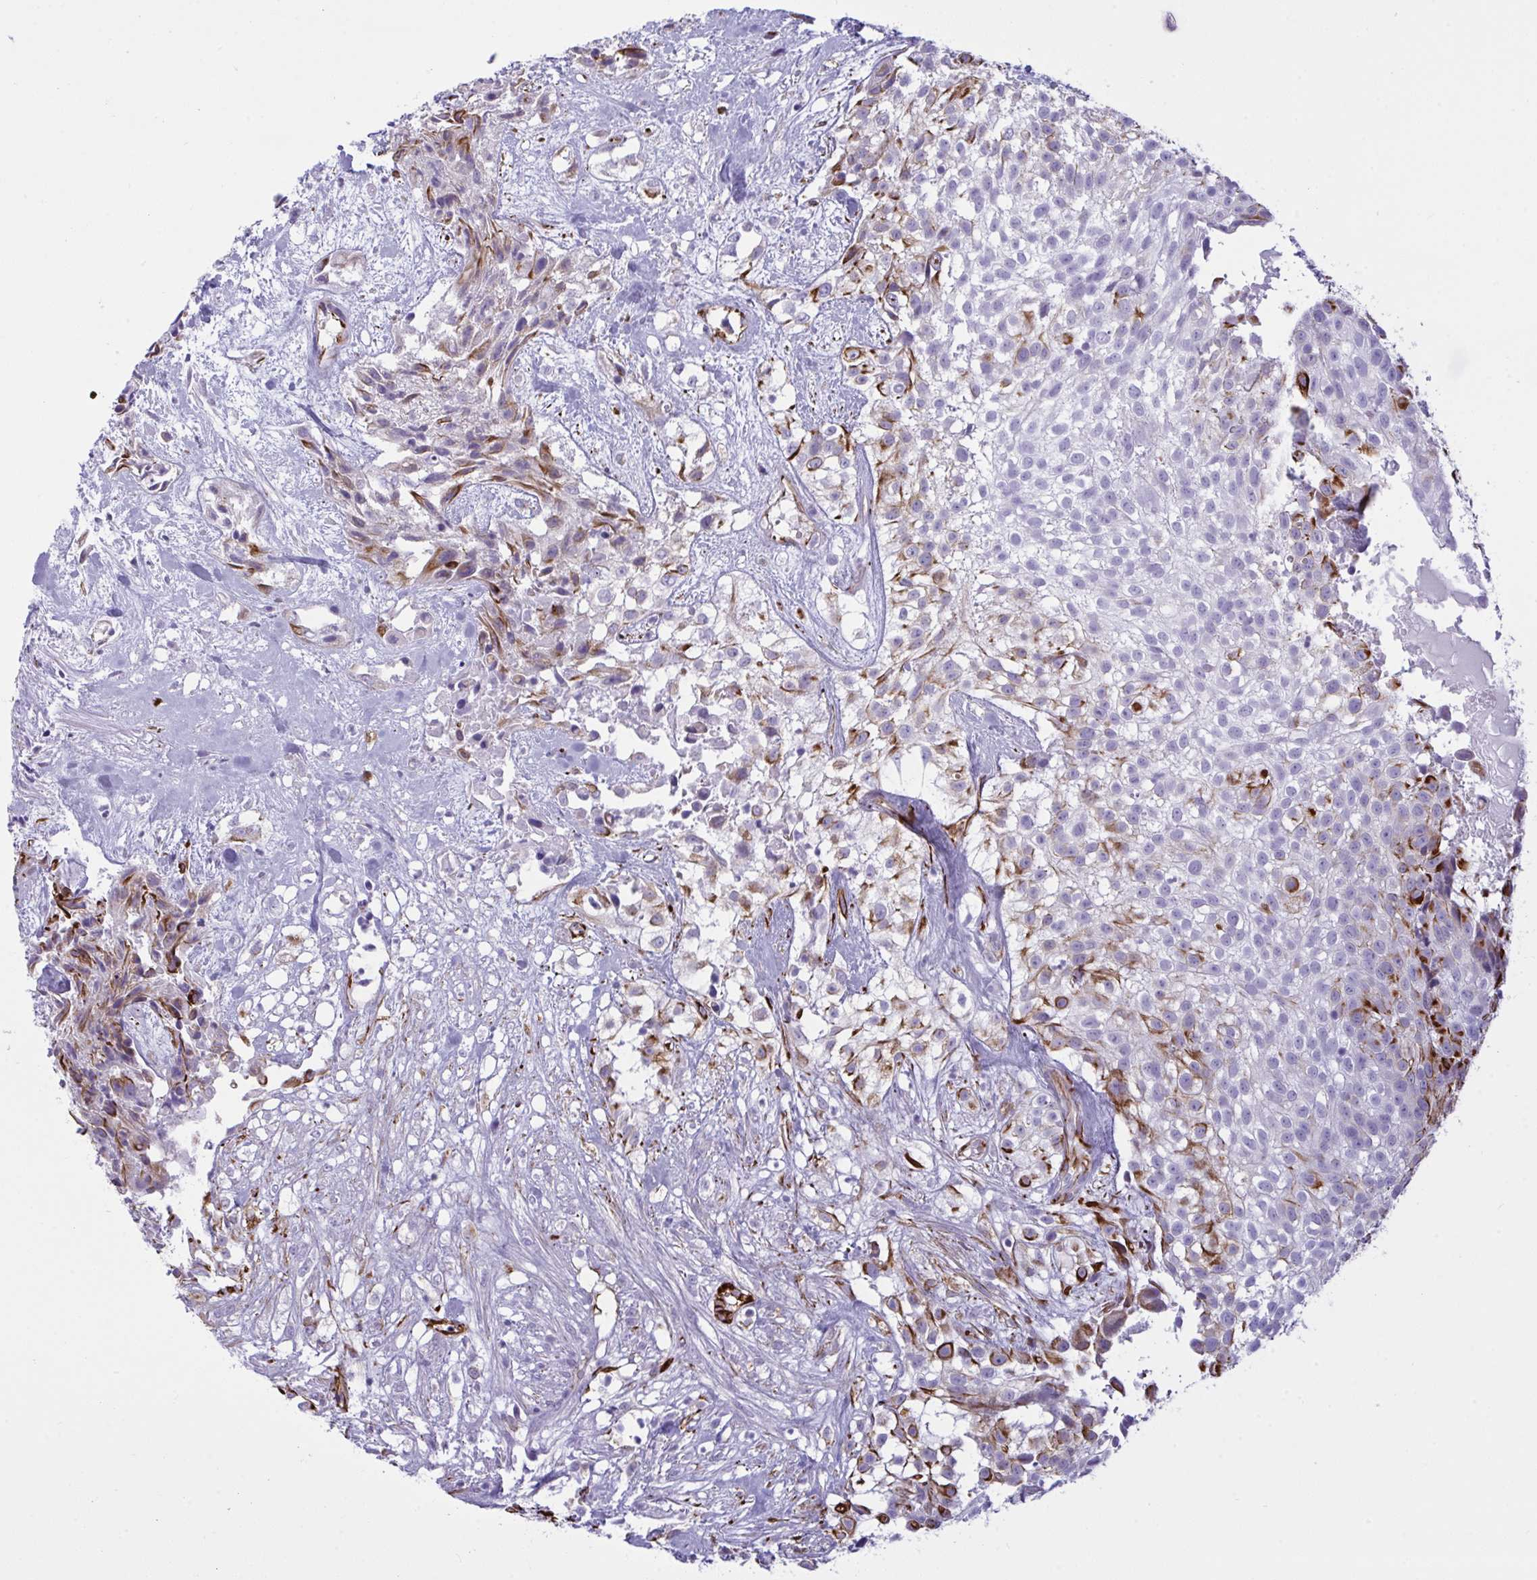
{"staining": {"intensity": "strong", "quantity": "<25%", "location": "cytoplasmic/membranous"}, "tissue": "urothelial cancer", "cell_type": "Tumor cells", "image_type": "cancer", "snomed": [{"axis": "morphology", "description": "Urothelial carcinoma, High grade"}, {"axis": "topography", "description": "Urinary bladder"}], "caption": "Strong cytoplasmic/membranous protein expression is appreciated in approximately <25% of tumor cells in urothelial cancer. (DAB (3,3'-diaminobenzidine) IHC, brown staining for protein, blue staining for nuclei).", "gene": "SLC35B1", "patient": {"sex": "male", "age": 56}}